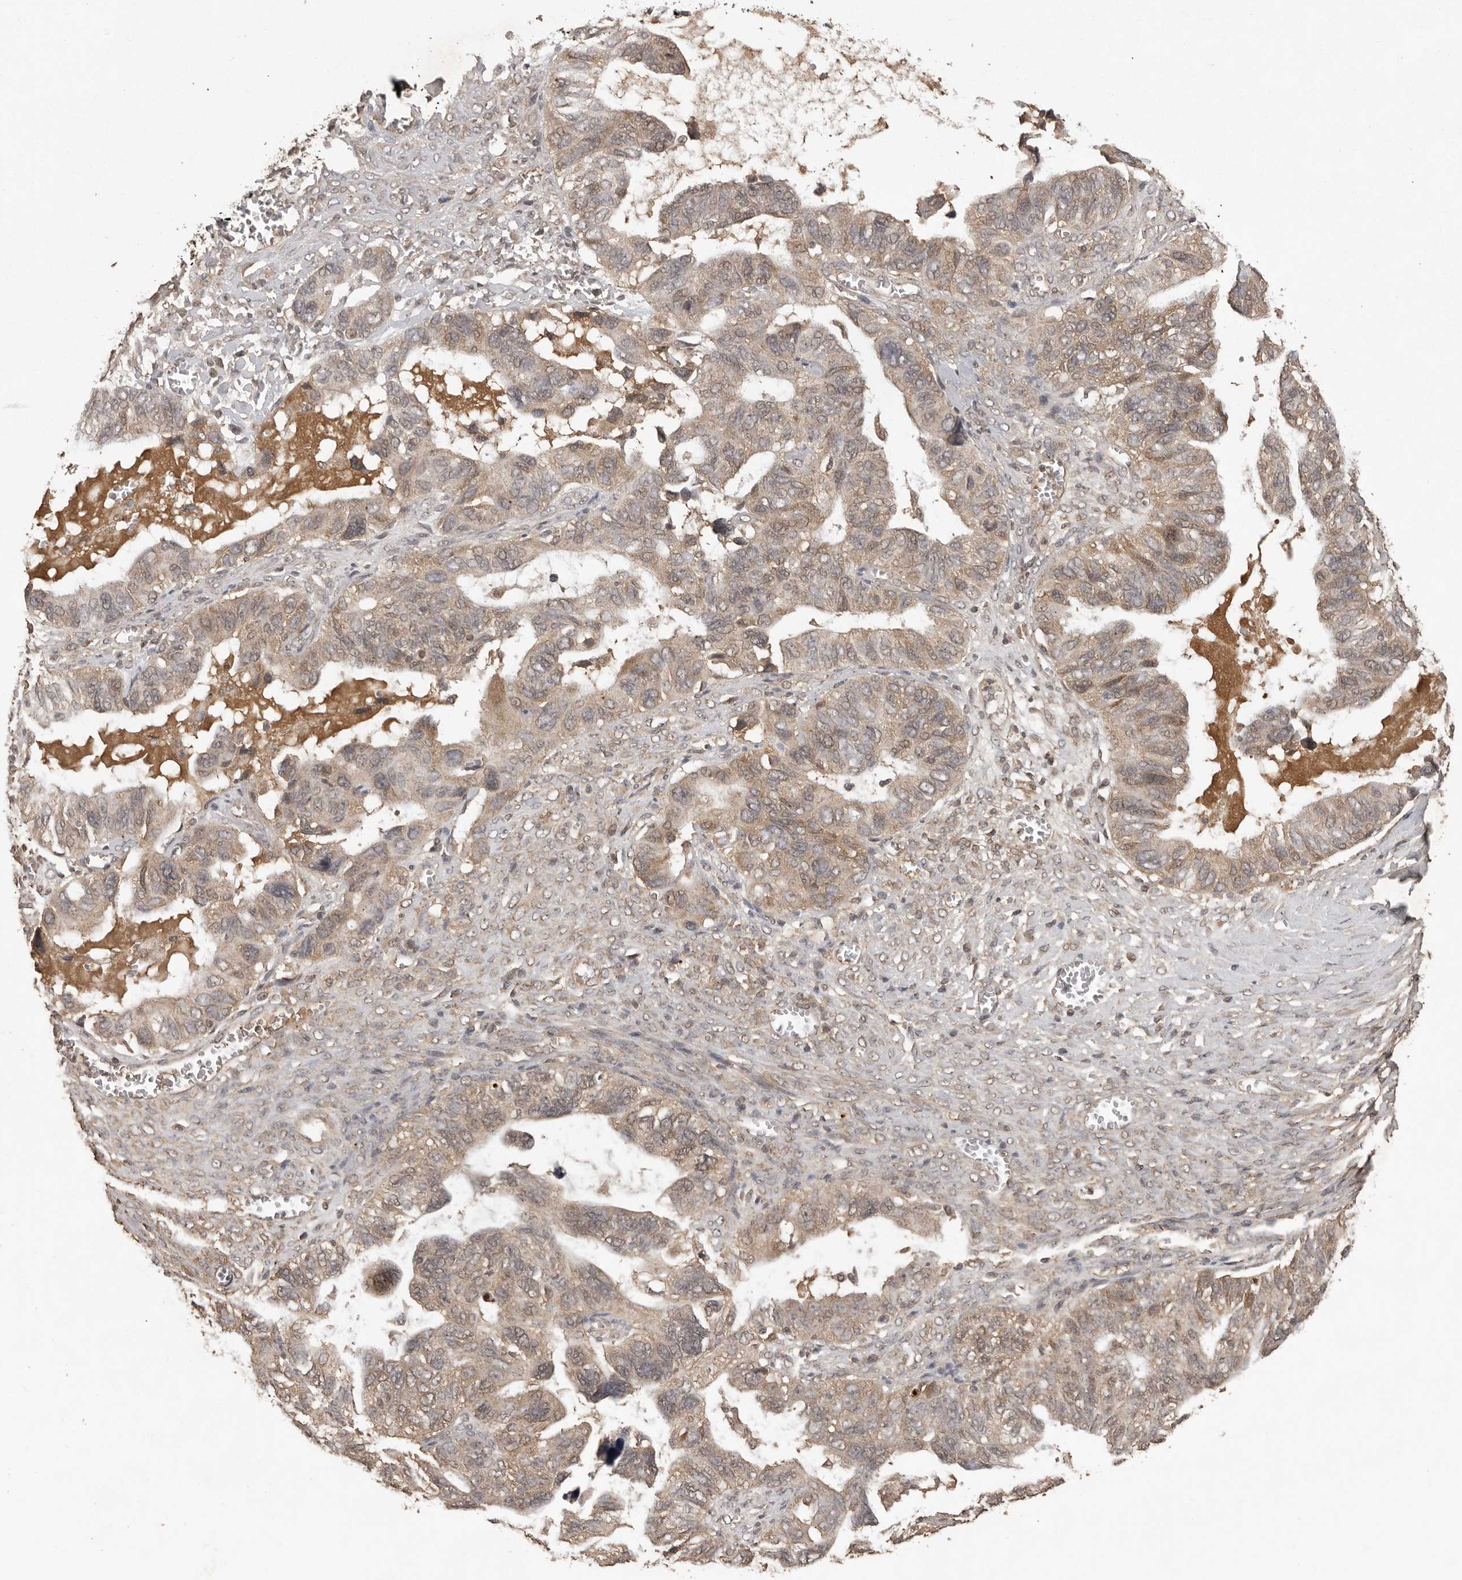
{"staining": {"intensity": "moderate", "quantity": ">75%", "location": "cytoplasmic/membranous"}, "tissue": "ovarian cancer", "cell_type": "Tumor cells", "image_type": "cancer", "snomed": [{"axis": "morphology", "description": "Cystadenocarcinoma, serous, NOS"}, {"axis": "topography", "description": "Ovary"}], "caption": "Immunohistochemistry staining of serous cystadenocarcinoma (ovarian), which displays medium levels of moderate cytoplasmic/membranous positivity in about >75% of tumor cells indicating moderate cytoplasmic/membranous protein expression. The staining was performed using DAB (3,3'-diaminobenzidine) (brown) for protein detection and nuclei were counterstained in hematoxylin (blue).", "gene": "CTF1", "patient": {"sex": "female", "age": 79}}